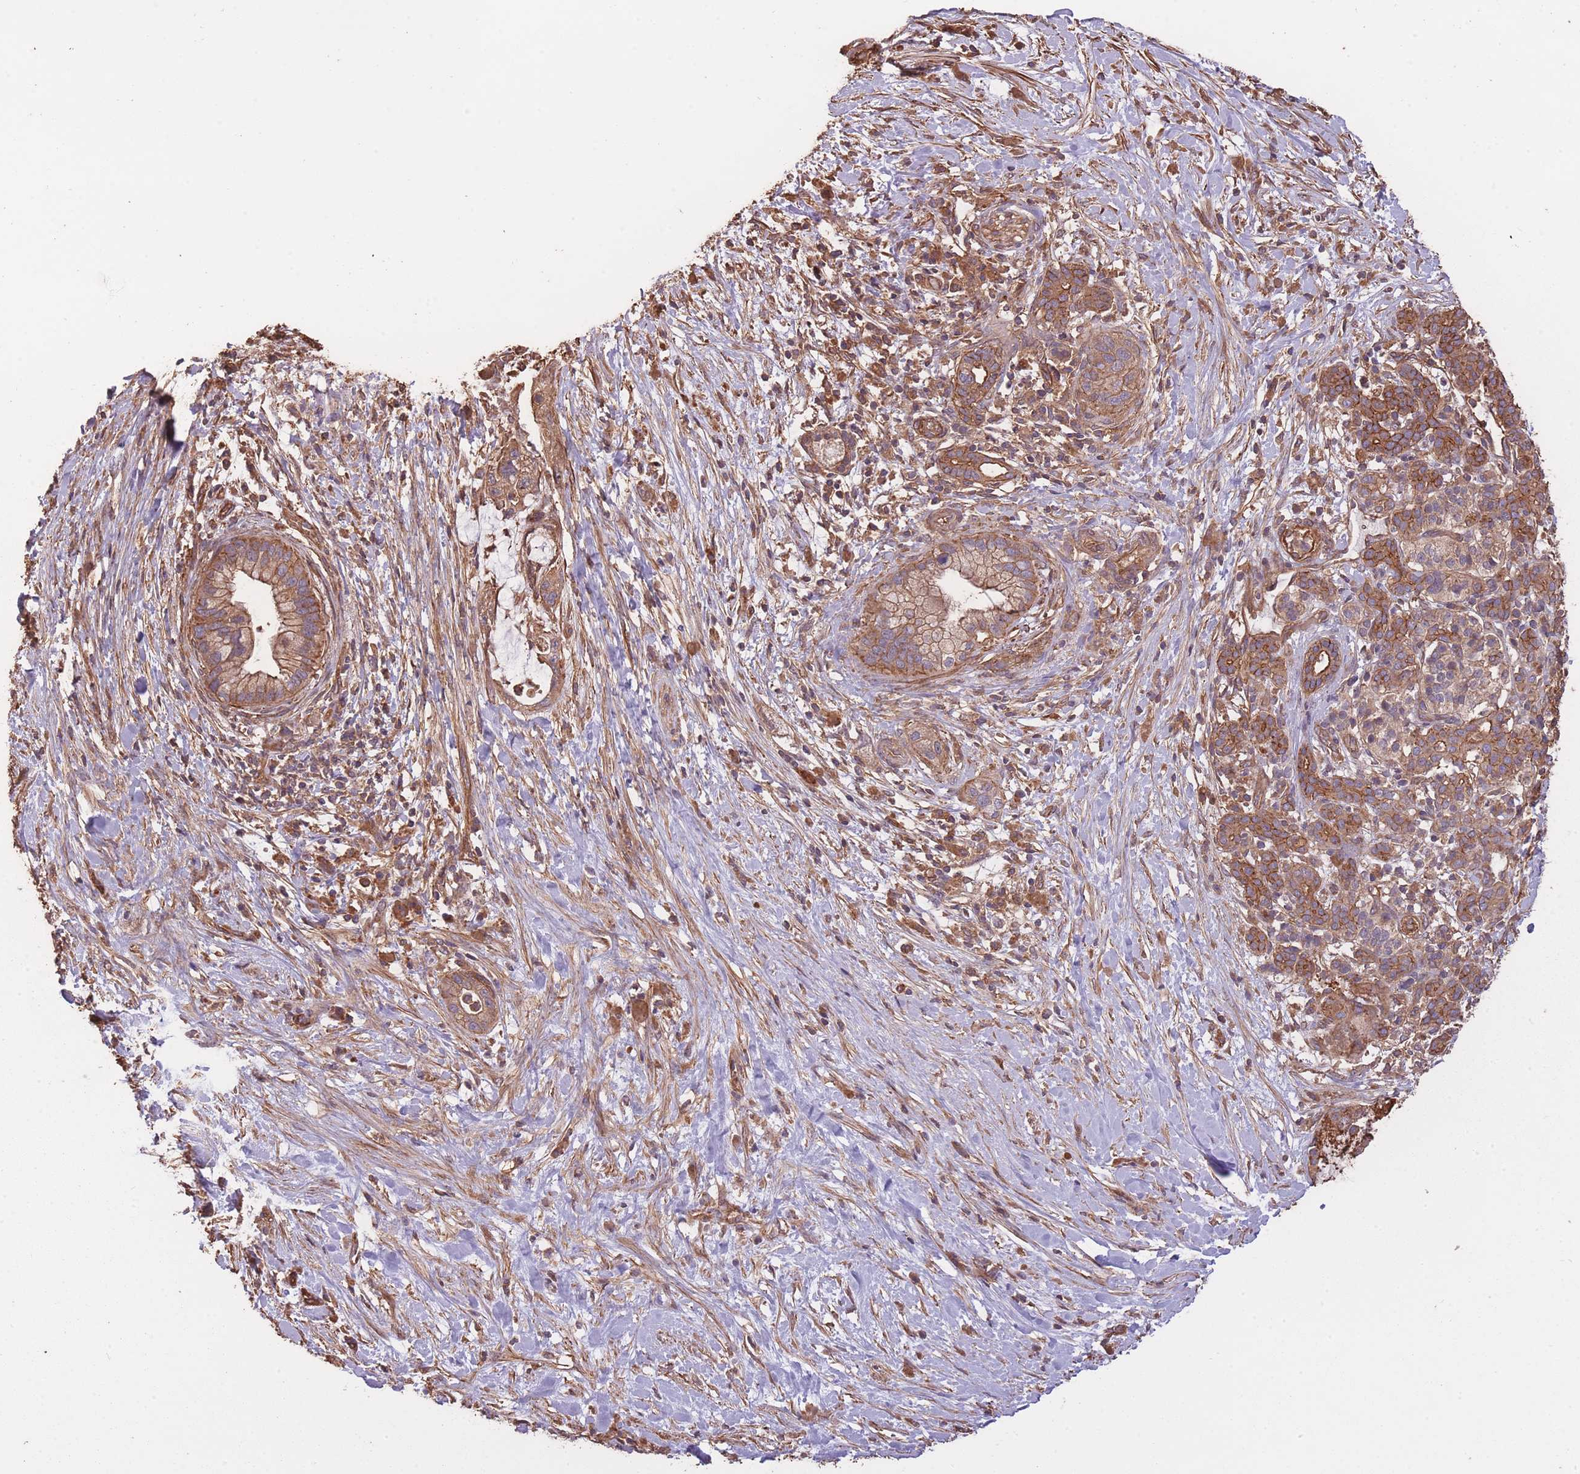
{"staining": {"intensity": "moderate", "quantity": ">75%", "location": "cytoplasmic/membranous"}, "tissue": "pancreatic cancer", "cell_type": "Tumor cells", "image_type": "cancer", "snomed": [{"axis": "morphology", "description": "Adenocarcinoma, NOS"}, {"axis": "topography", "description": "Pancreas"}], "caption": "Immunohistochemistry (DAB (3,3'-diaminobenzidine)) staining of human pancreatic cancer (adenocarcinoma) reveals moderate cytoplasmic/membranous protein expression in approximately >75% of tumor cells. (IHC, brightfield microscopy, high magnification).", "gene": "ARMH3", "patient": {"sex": "male", "age": 44}}